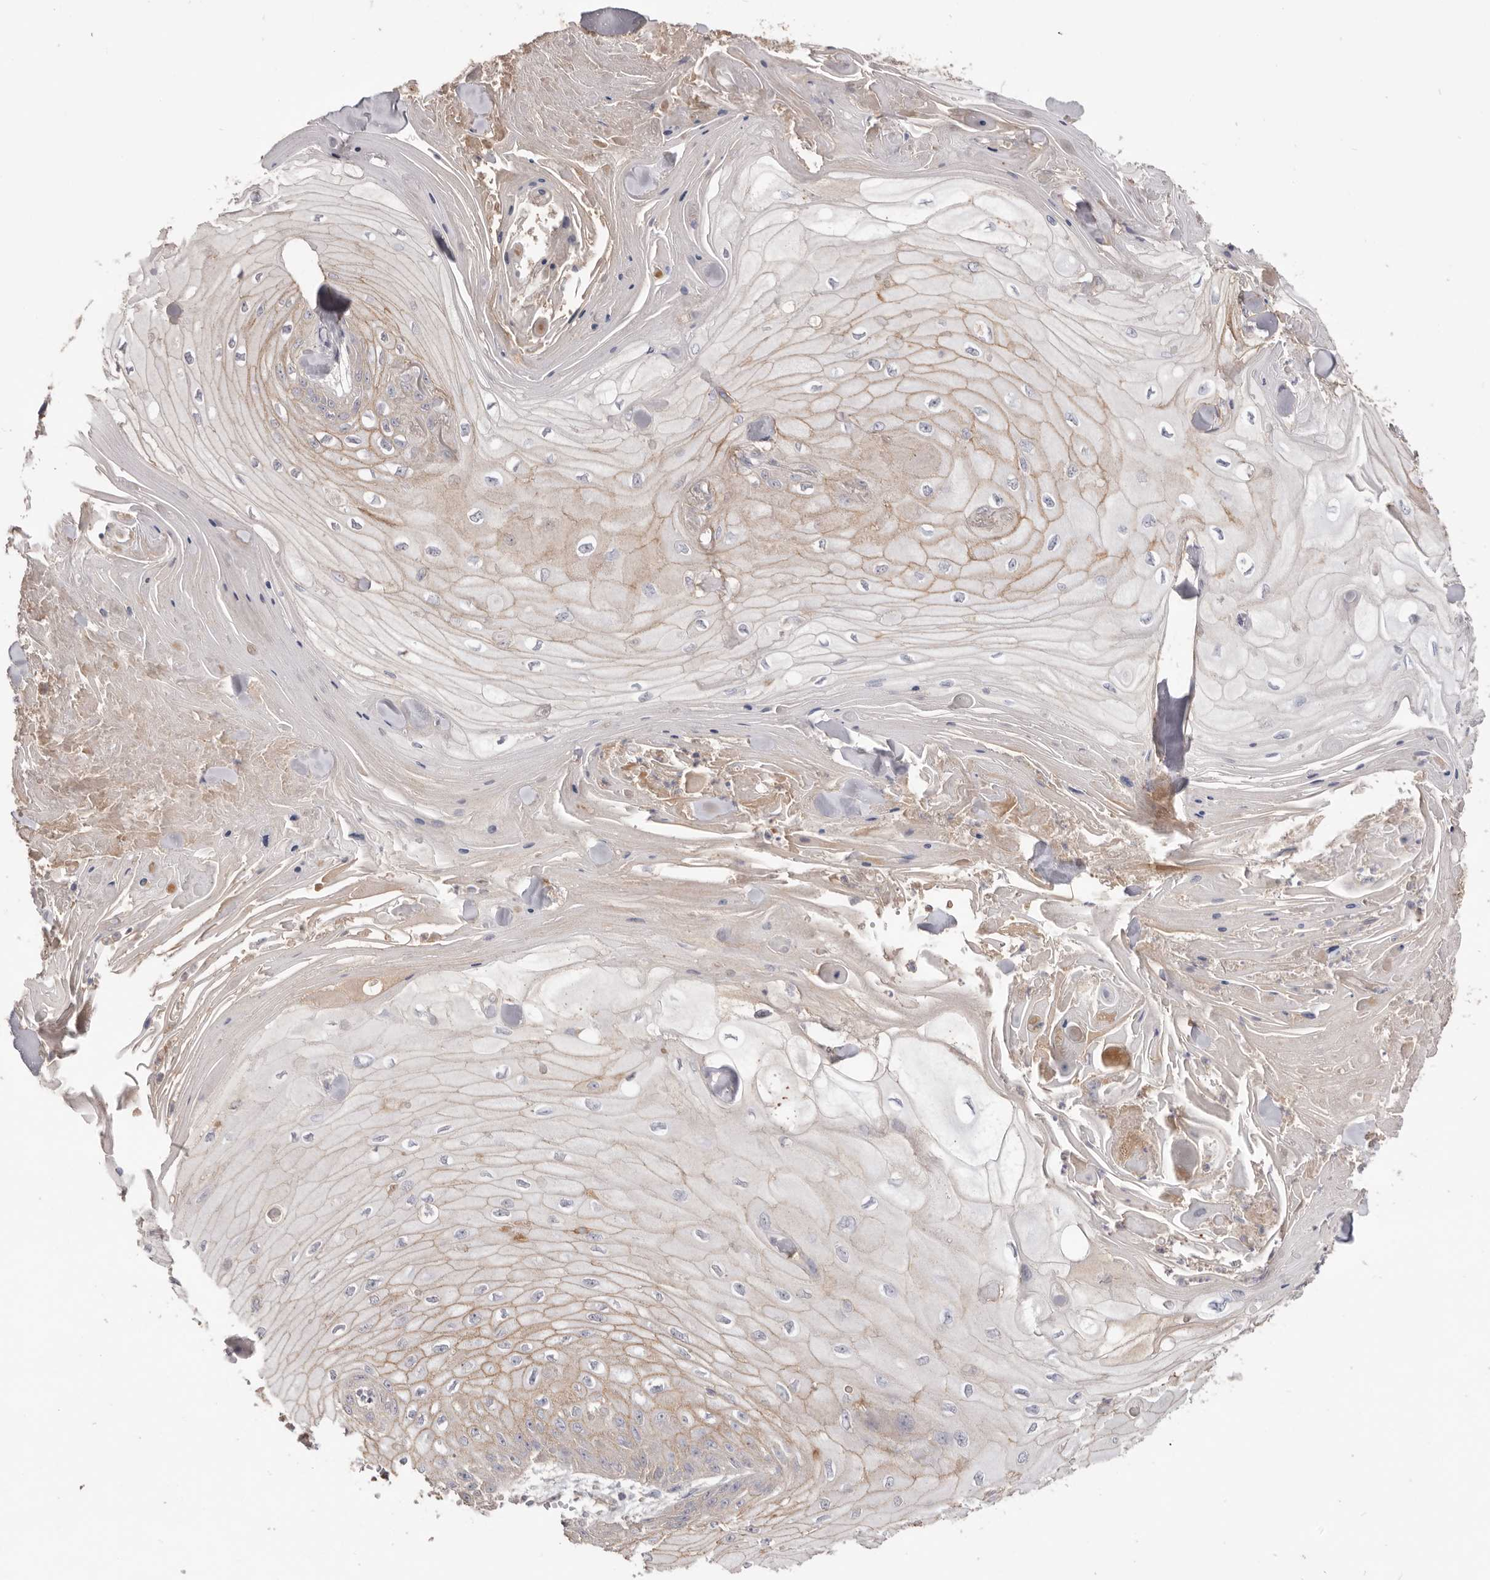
{"staining": {"intensity": "negative", "quantity": "none", "location": "none"}, "tissue": "skin cancer", "cell_type": "Tumor cells", "image_type": "cancer", "snomed": [{"axis": "morphology", "description": "Squamous cell carcinoma, NOS"}, {"axis": "topography", "description": "Skin"}], "caption": "Tumor cells show no significant protein positivity in squamous cell carcinoma (skin). (Immunohistochemistry (ihc), brightfield microscopy, high magnification).", "gene": "HCAR2", "patient": {"sex": "male", "age": 74}}